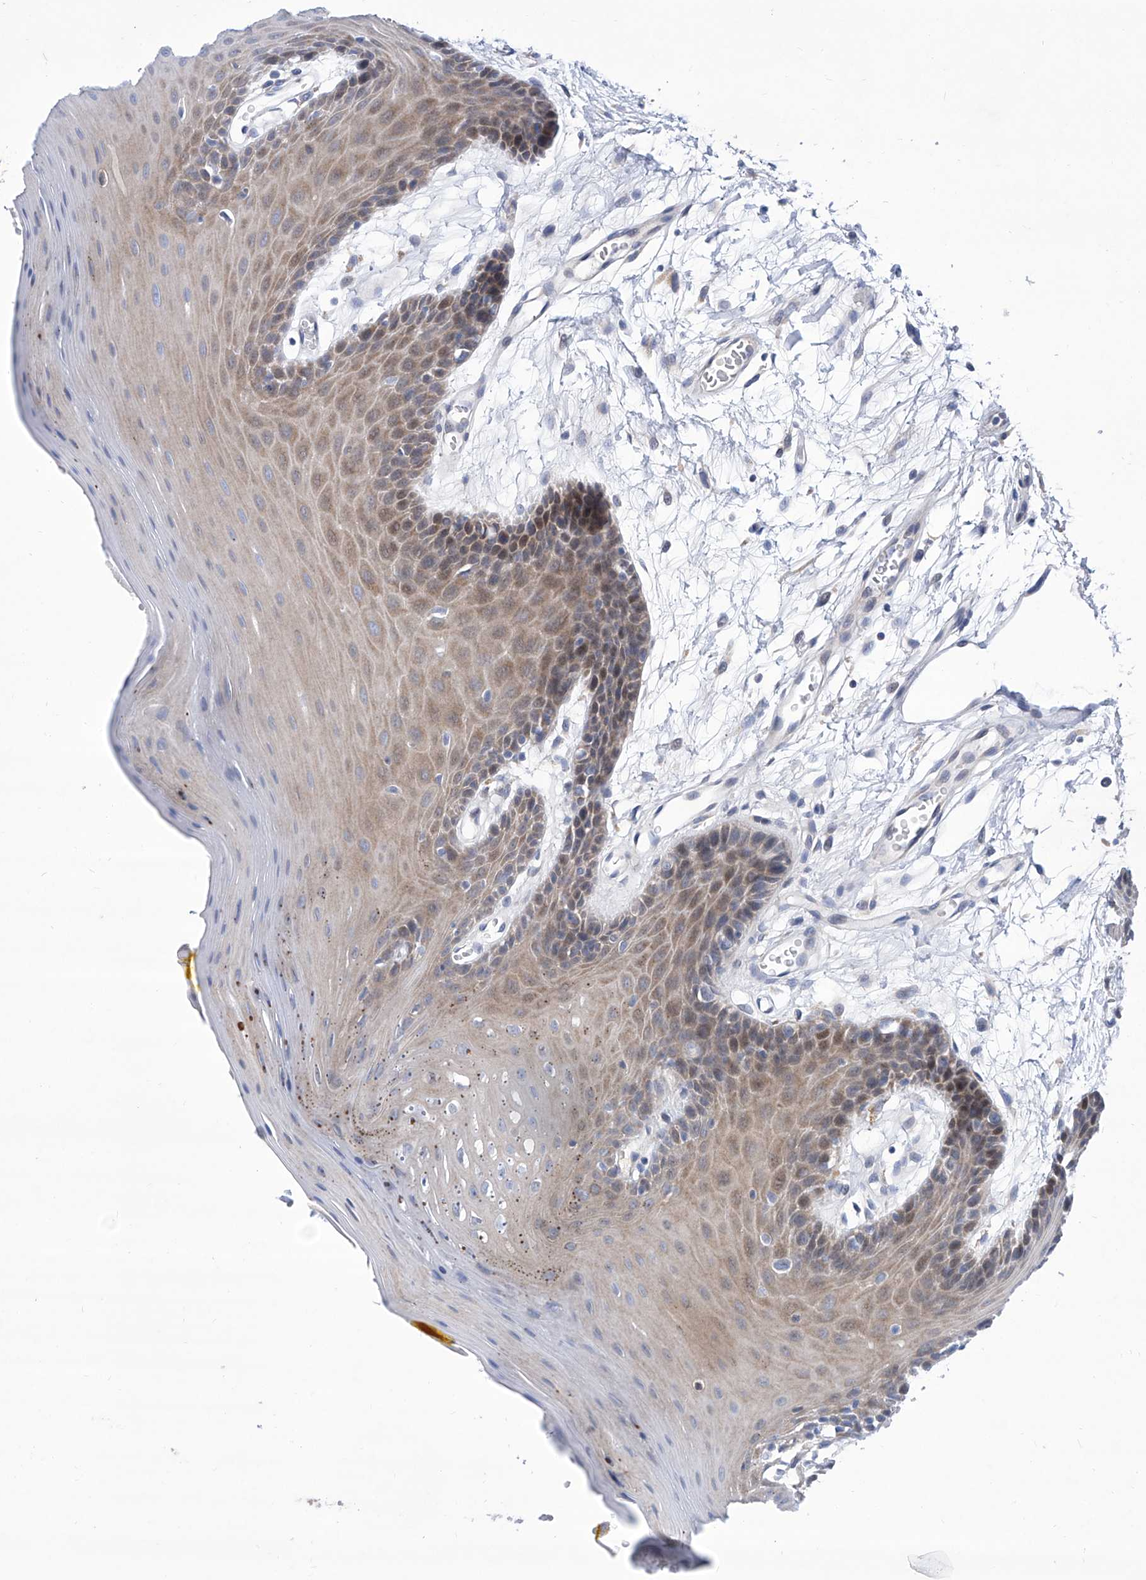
{"staining": {"intensity": "weak", "quantity": "25%-75%", "location": "cytoplasmic/membranous"}, "tissue": "oral mucosa", "cell_type": "Squamous epithelial cells", "image_type": "normal", "snomed": [{"axis": "morphology", "description": "Normal tissue, NOS"}, {"axis": "morphology", "description": "Squamous cell carcinoma, NOS"}, {"axis": "topography", "description": "Skeletal muscle"}, {"axis": "topography", "description": "Oral tissue"}, {"axis": "topography", "description": "Salivary gland"}, {"axis": "topography", "description": "Head-Neck"}], "caption": "Protein positivity by IHC shows weak cytoplasmic/membranous positivity in about 25%-75% of squamous epithelial cells in normal oral mucosa.", "gene": "SRBD1", "patient": {"sex": "male", "age": 54}}